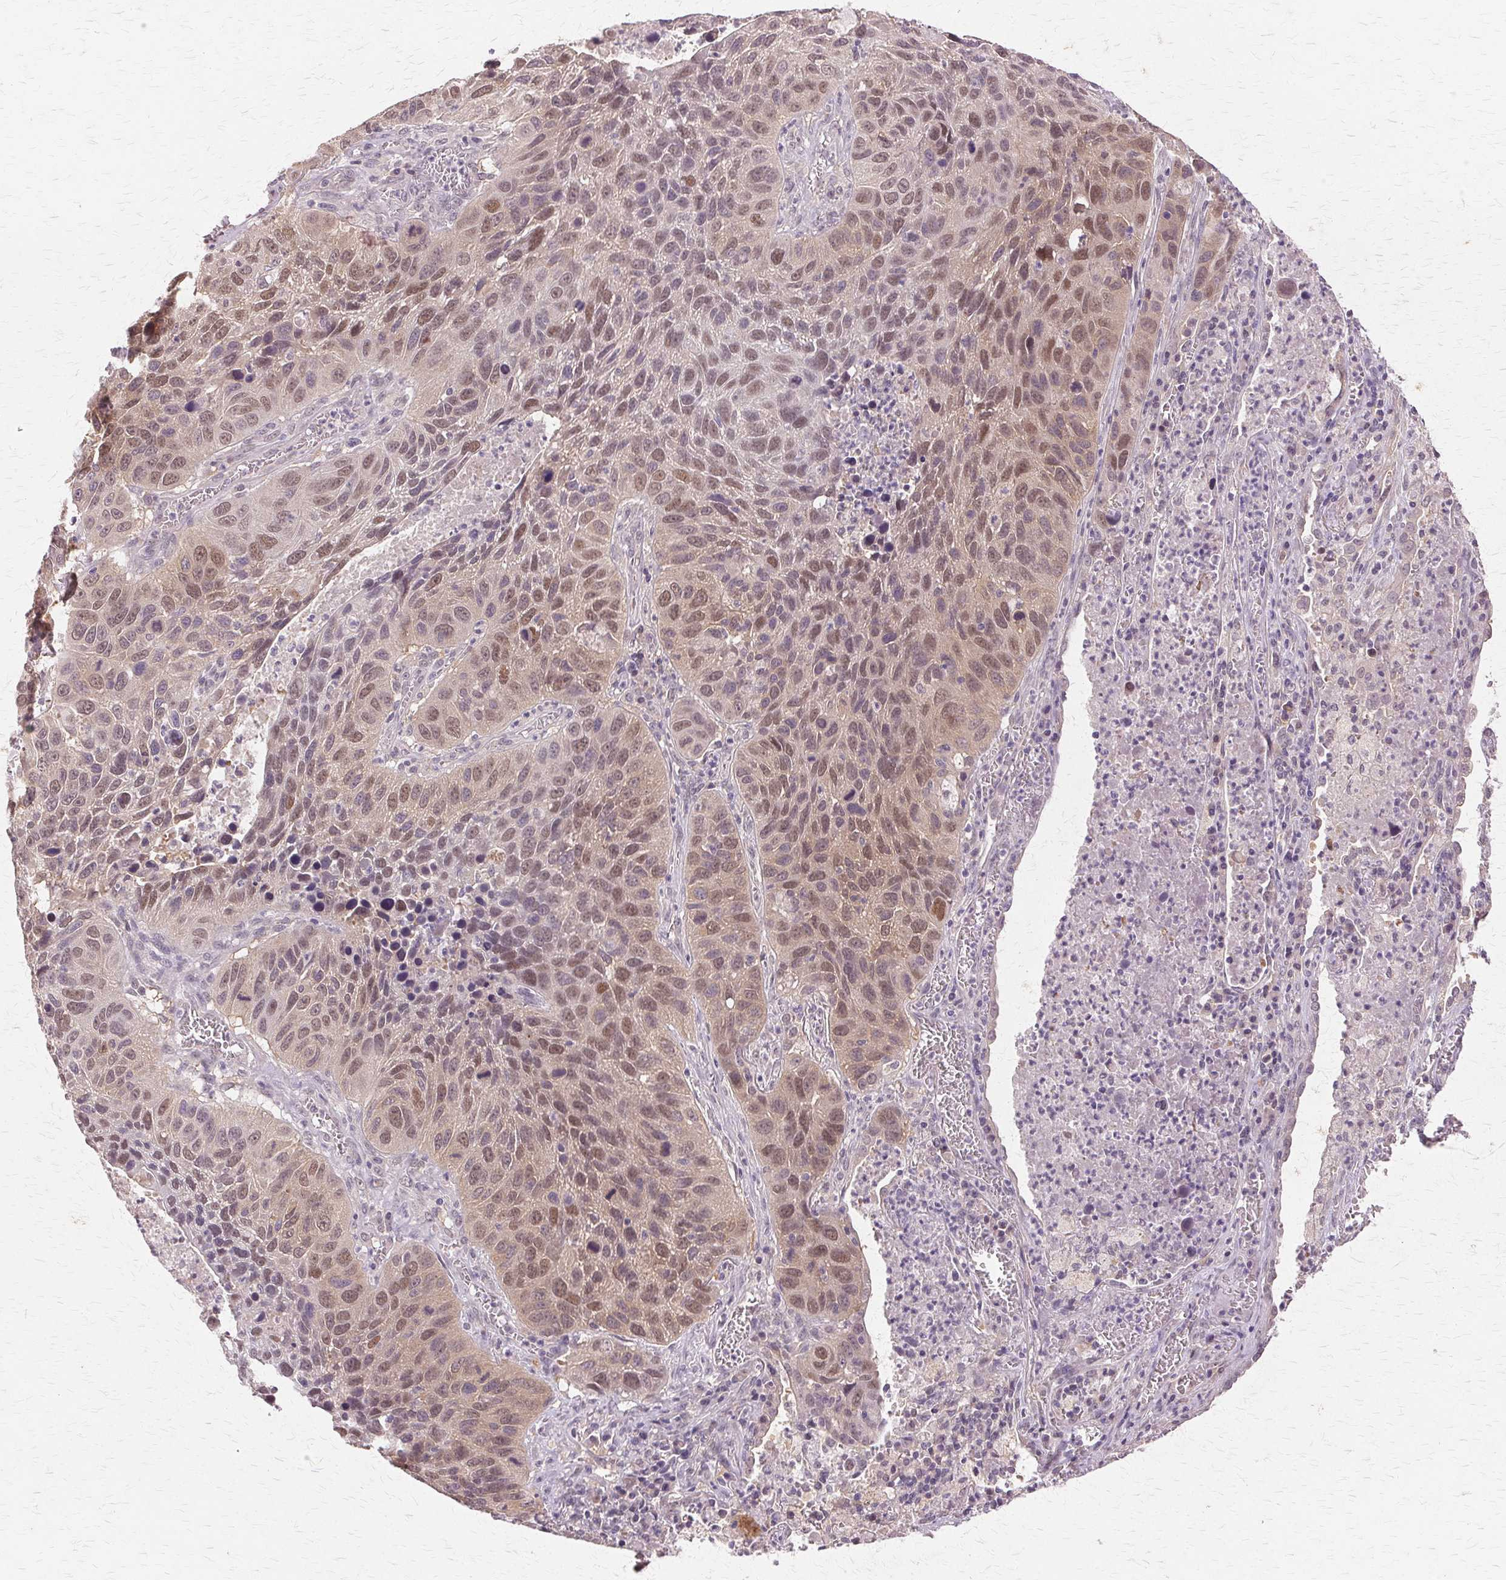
{"staining": {"intensity": "moderate", "quantity": ">75%", "location": "nuclear"}, "tissue": "lung cancer", "cell_type": "Tumor cells", "image_type": "cancer", "snomed": [{"axis": "morphology", "description": "Squamous cell carcinoma, NOS"}, {"axis": "topography", "description": "Lung"}], "caption": "Immunohistochemistry of squamous cell carcinoma (lung) shows medium levels of moderate nuclear staining in approximately >75% of tumor cells.", "gene": "PRMT5", "patient": {"sex": "female", "age": 61}}